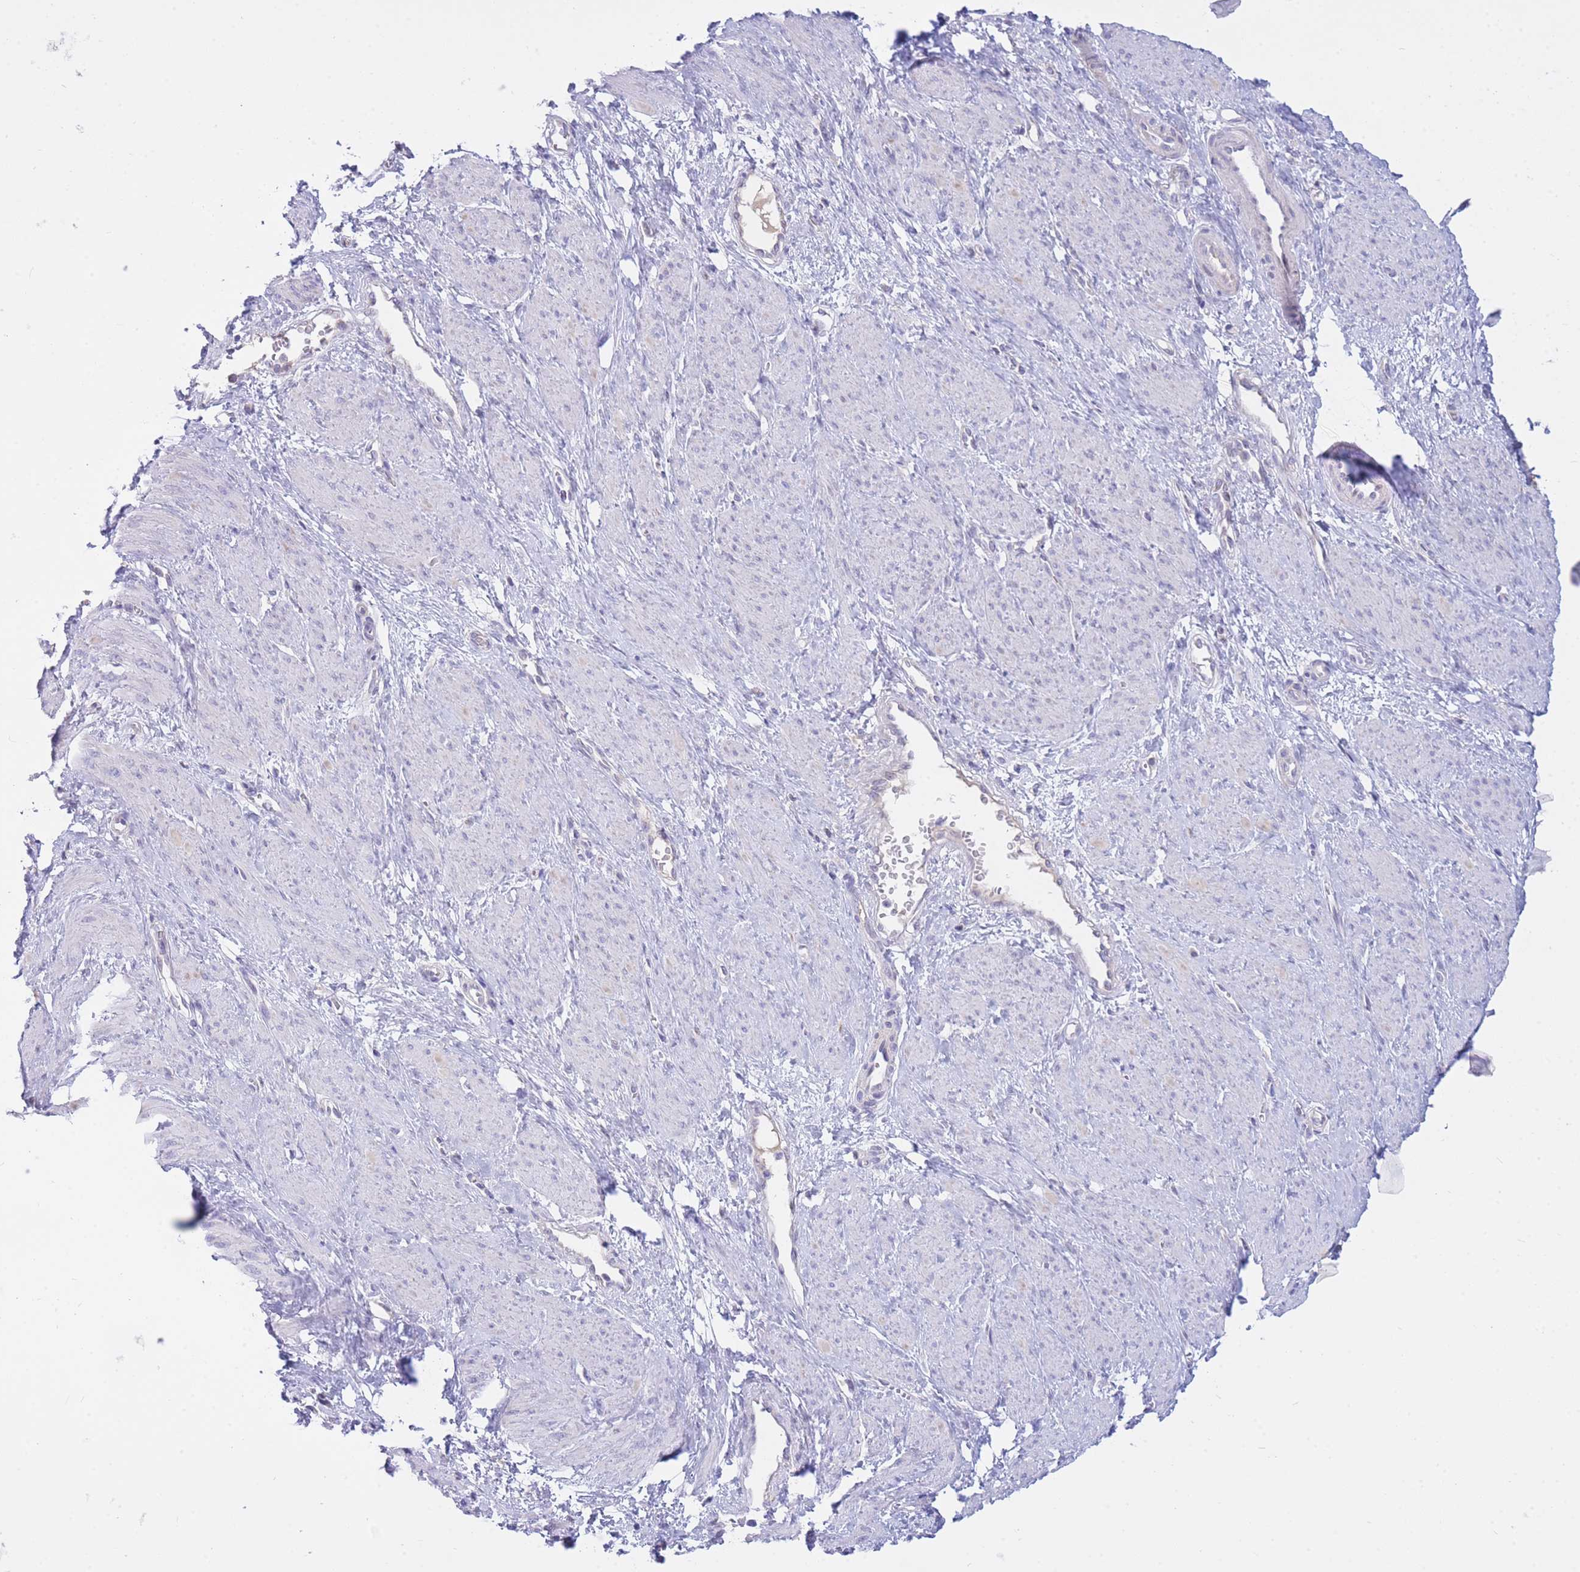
{"staining": {"intensity": "negative", "quantity": "none", "location": "none"}, "tissue": "smooth muscle", "cell_type": "Smooth muscle cells", "image_type": "normal", "snomed": [{"axis": "morphology", "description": "Normal tissue, NOS"}, {"axis": "topography", "description": "Smooth muscle"}, {"axis": "topography", "description": "Uterus"}], "caption": "Immunohistochemical staining of benign human smooth muscle demonstrates no significant expression in smooth muscle cells.", "gene": "NANP", "patient": {"sex": "female", "age": 39}}